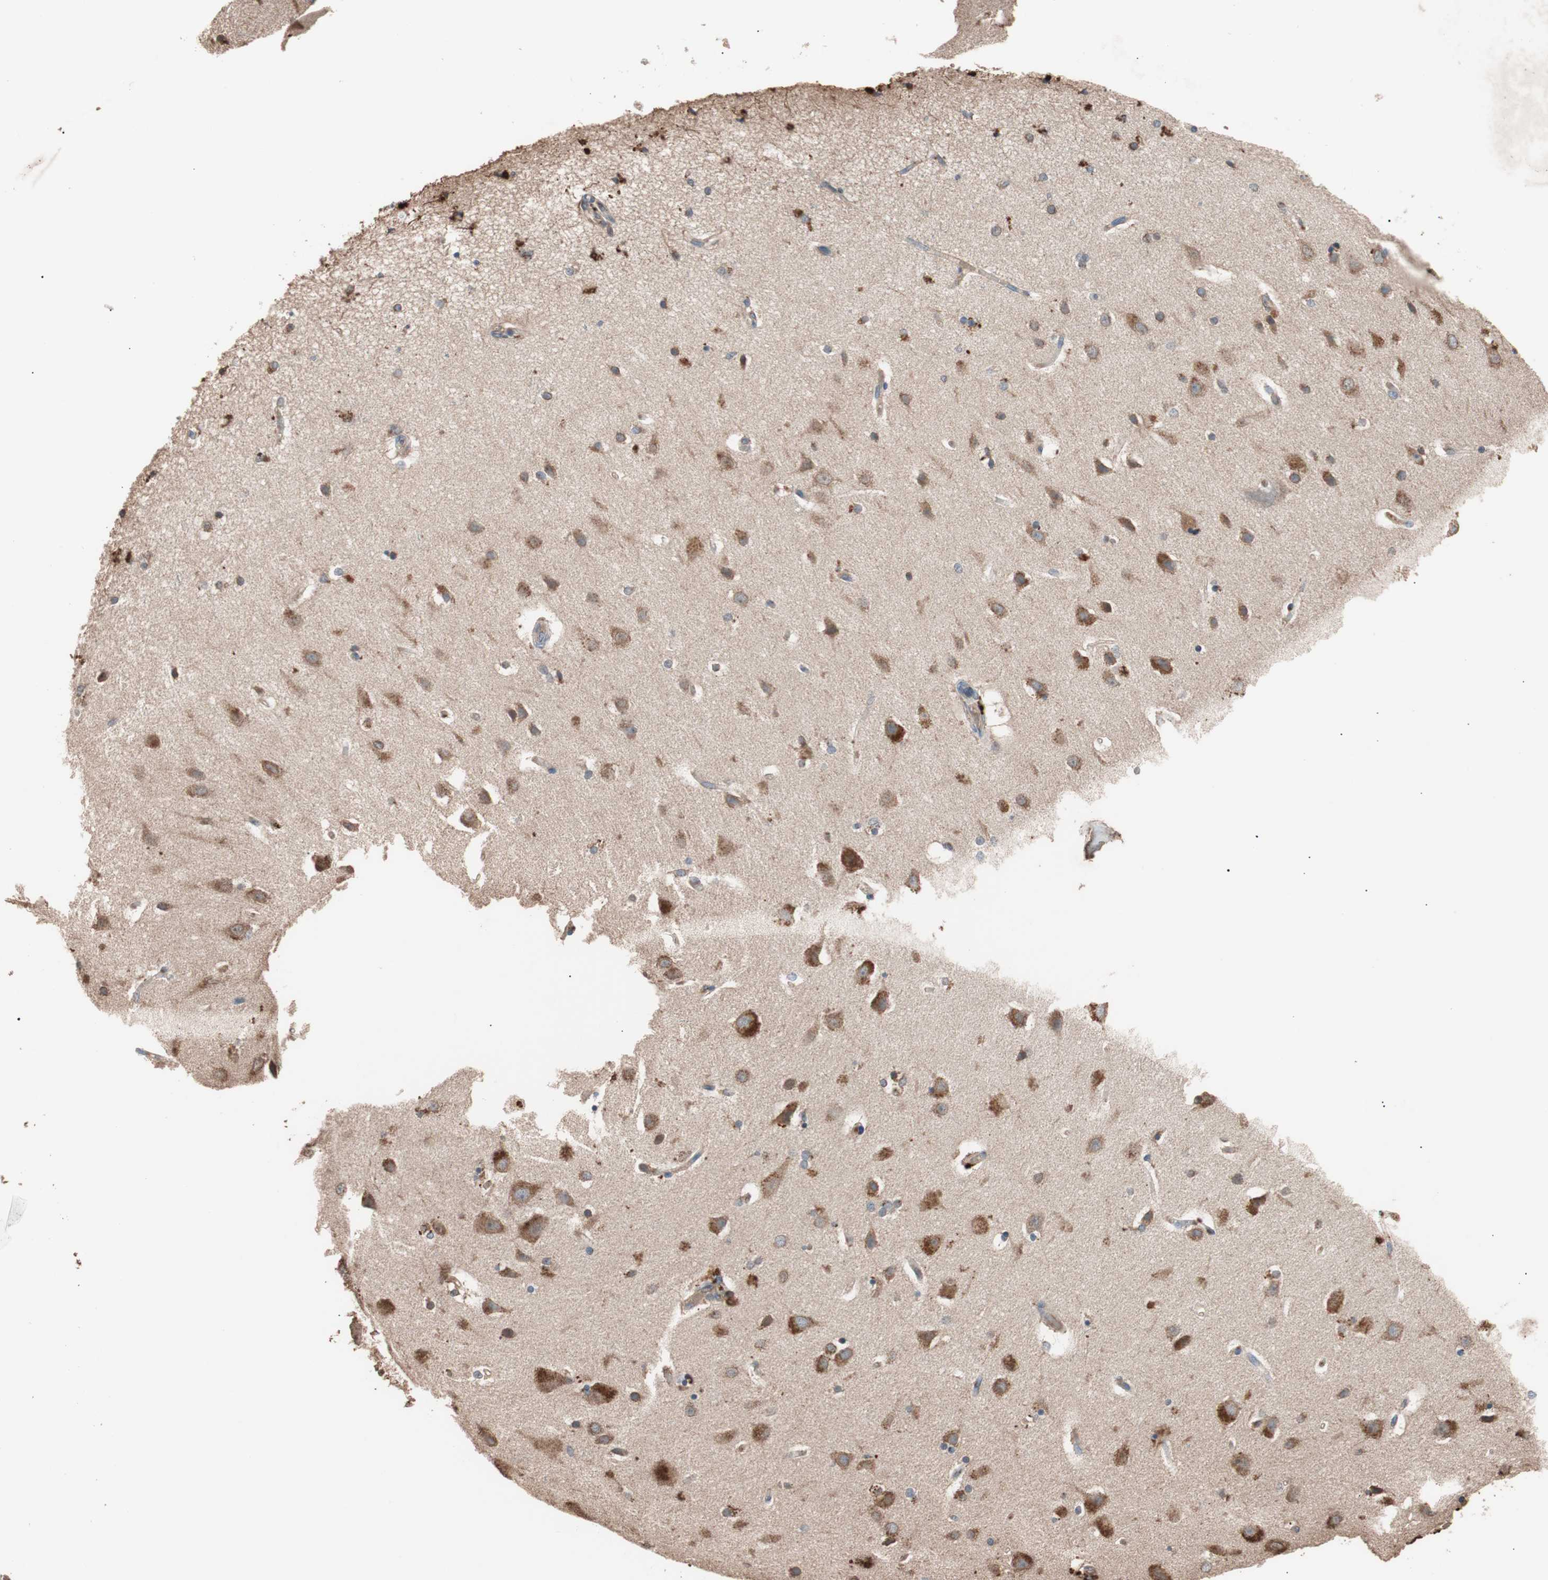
{"staining": {"intensity": "moderate", "quantity": ">75%", "location": "cytoplasmic/membranous"}, "tissue": "caudate", "cell_type": "Glial cells", "image_type": "normal", "snomed": [{"axis": "morphology", "description": "Normal tissue, NOS"}, {"axis": "topography", "description": "Lateral ventricle wall"}], "caption": "DAB (3,3'-diaminobenzidine) immunohistochemical staining of unremarkable caudate reveals moderate cytoplasmic/membranous protein positivity in approximately >75% of glial cells.", "gene": "GLYCTK", "patient": {"sex": "female", "age": 54}}